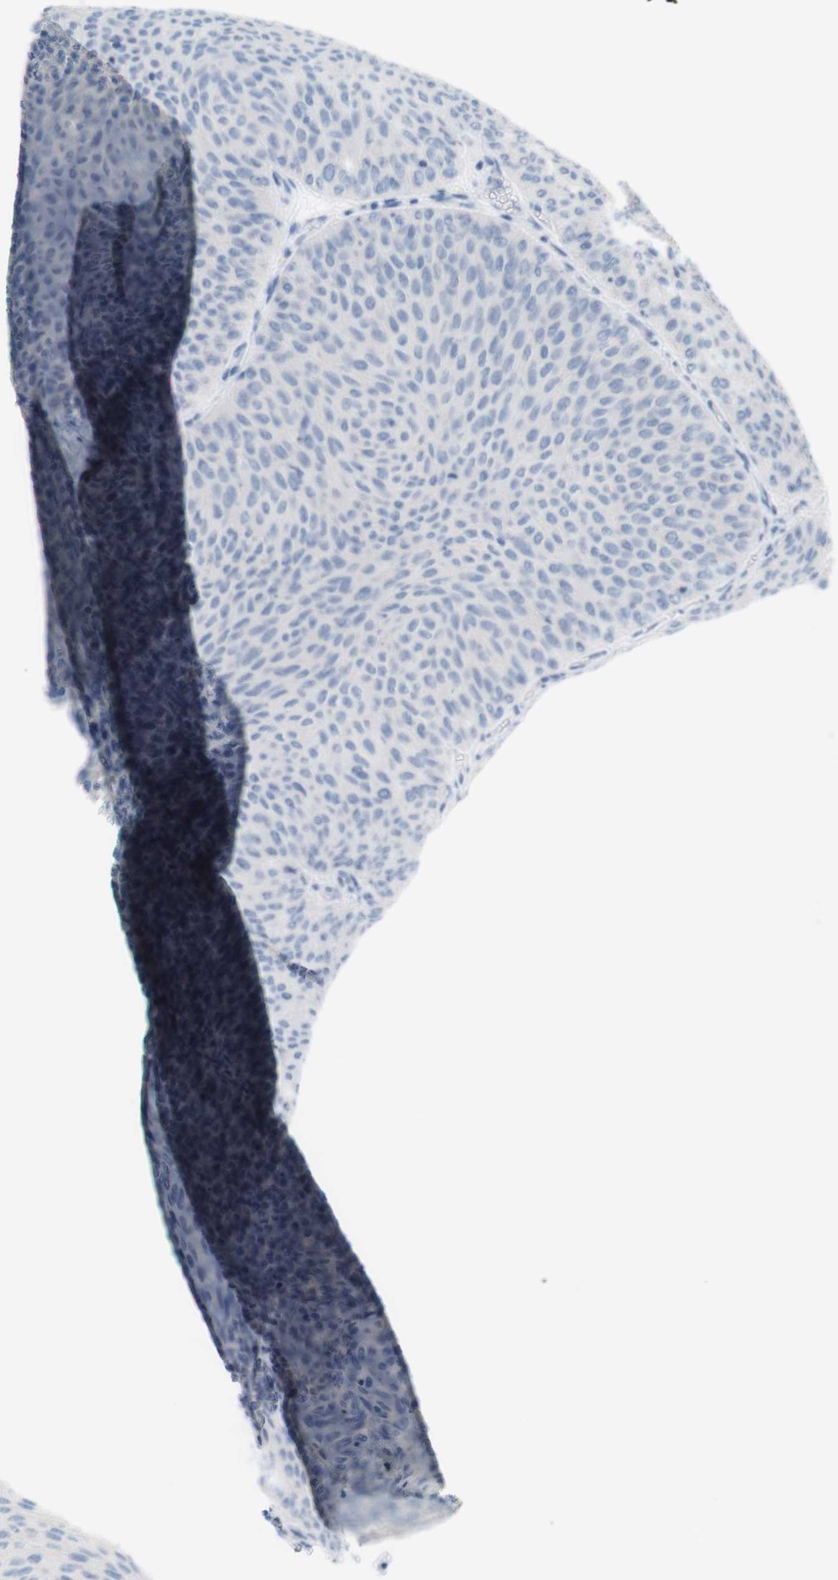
{"staining": {"intensity": "negative", "quantity": "none", "location": "none"}, "tissue": "urothelial cancer", "cell_type": "Tumor cells", "image_type": "cancer", "snomed": [{"axis": "morphology", "description": "Urothelial carcinoma, Low grade"}, {"axis": "topography", "description": "Urinary bladder"}], "caption": "Low-grade urothelial carcinoma was stained to show a protein in brown. There is no significant staining in tumor cells. The staining was performed using DAB (3,3'-diaminobenzidine) to visualize the protein expression in brown, while the nuclei were stained in blue with hematoxylin (Magnification: 20x).", "gene": "LRRK2", "patient": {"sex": "male", "age": 78}}